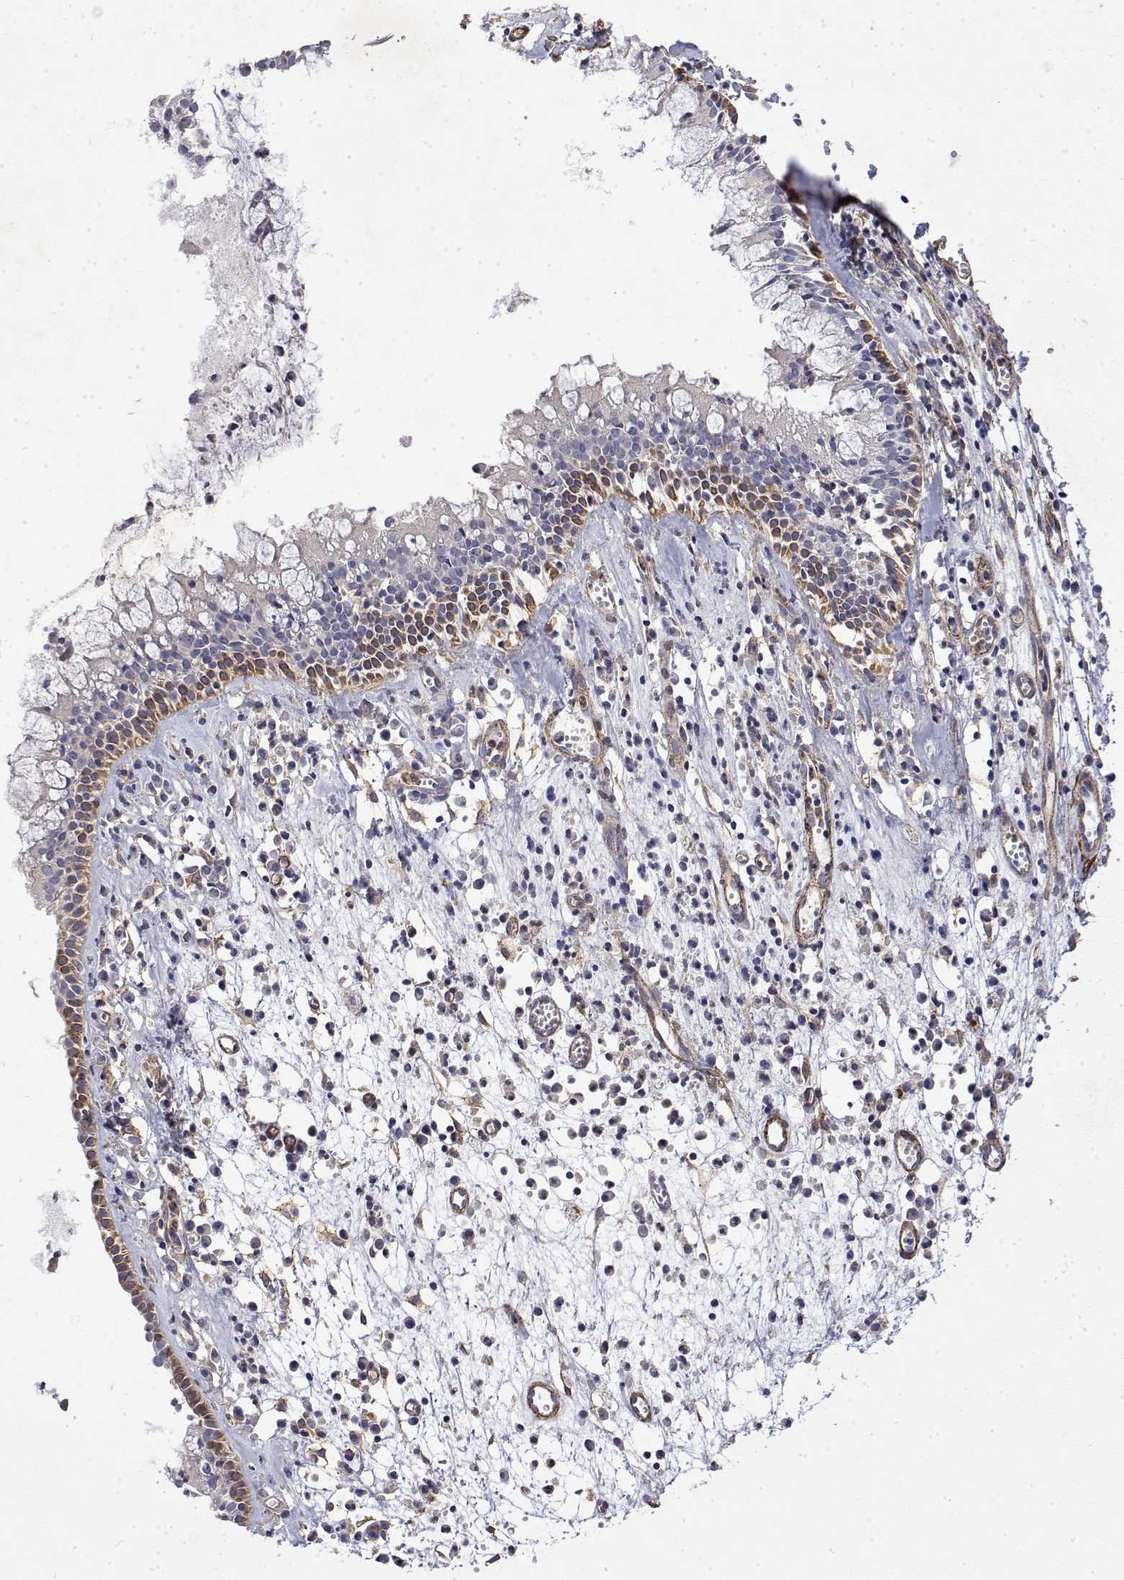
{"staining": {"intensity": "moderate", "quantity": "25%-75%", "location": "cytoplasmic/membranous"}, "tissue": "nasopharynx", "cell_type": "Respiratory epithelial cells", "image_type": "normal", "snomed": [{"axis": "morphology", "description": "Normal tissue, NOS"}, {"axis": "topography", "description": "Nasopharynx"}], "caption": "DAB immunohistochemical staining of unremarkable human nasopharynx reveals moderate cytoplasmic/membranous protein positivity in about 25%-75% of respiratory epithelial cells.", "gene": "SOWAHD", "patient": {"sex": "female", "age": 52}}